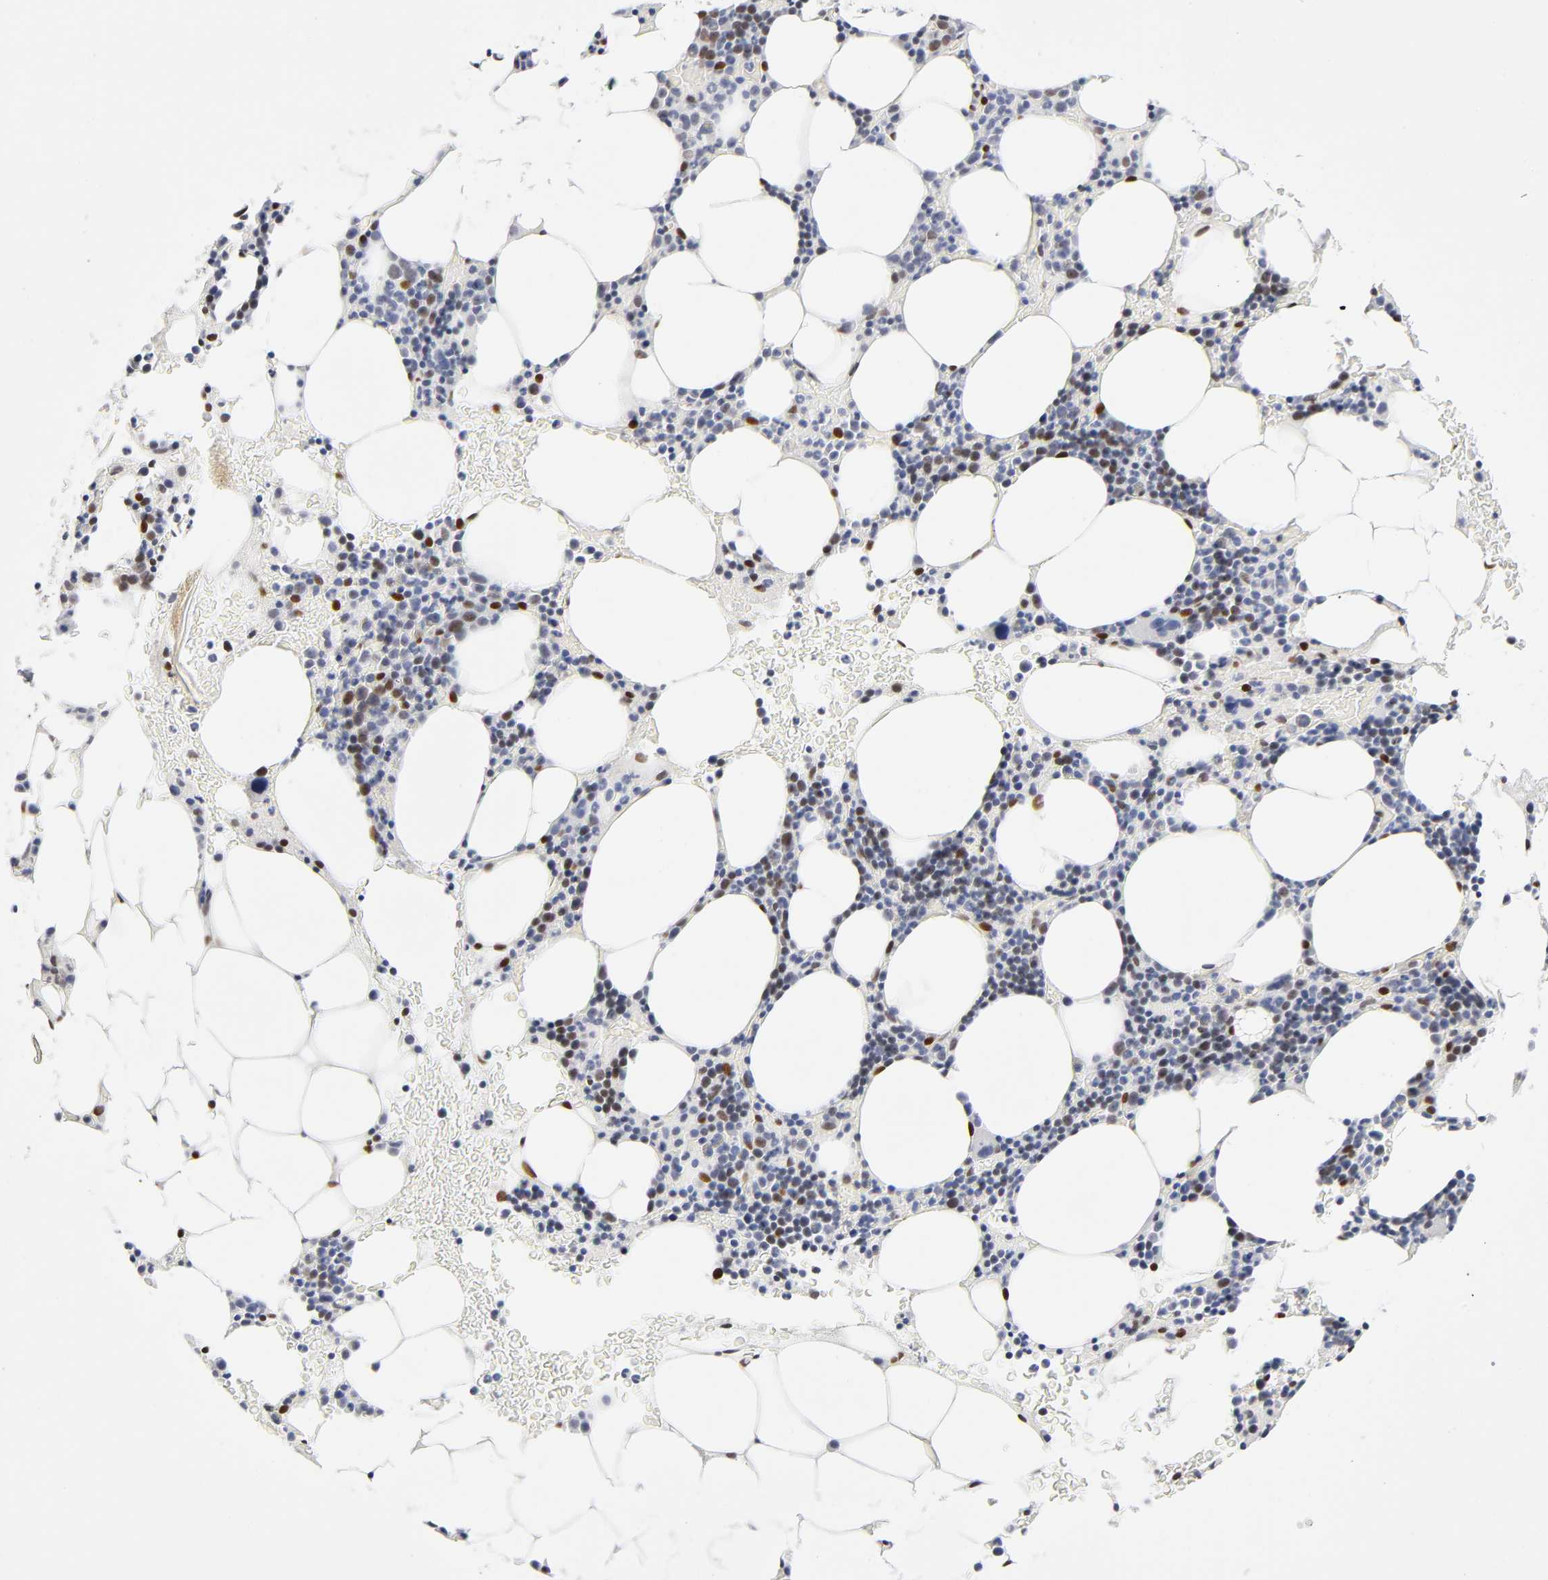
{"staining": {"intensity": "moderate", "quantity": "25%-75%", "location": "nuclear"}, "tissue": "bone marrow", "cell_type": "Hematopoietic cells", "image_type": "normal", "snomed": [{"axis": "morphology", "description": "Normal tissue, NOS"}, {"axis": "topography", "description": "Bone marrow"}], "caption": "IHC micrograph of unremarkable bone marrow: human bone marrow stained using IHC shows medium levels of moderate protein expression localized specifically in the nuclear of hematopoietic cells, appearing as a nuclear brown color.", "gene": "NFIC", "patient": {"sex": "male", "age": 78}}